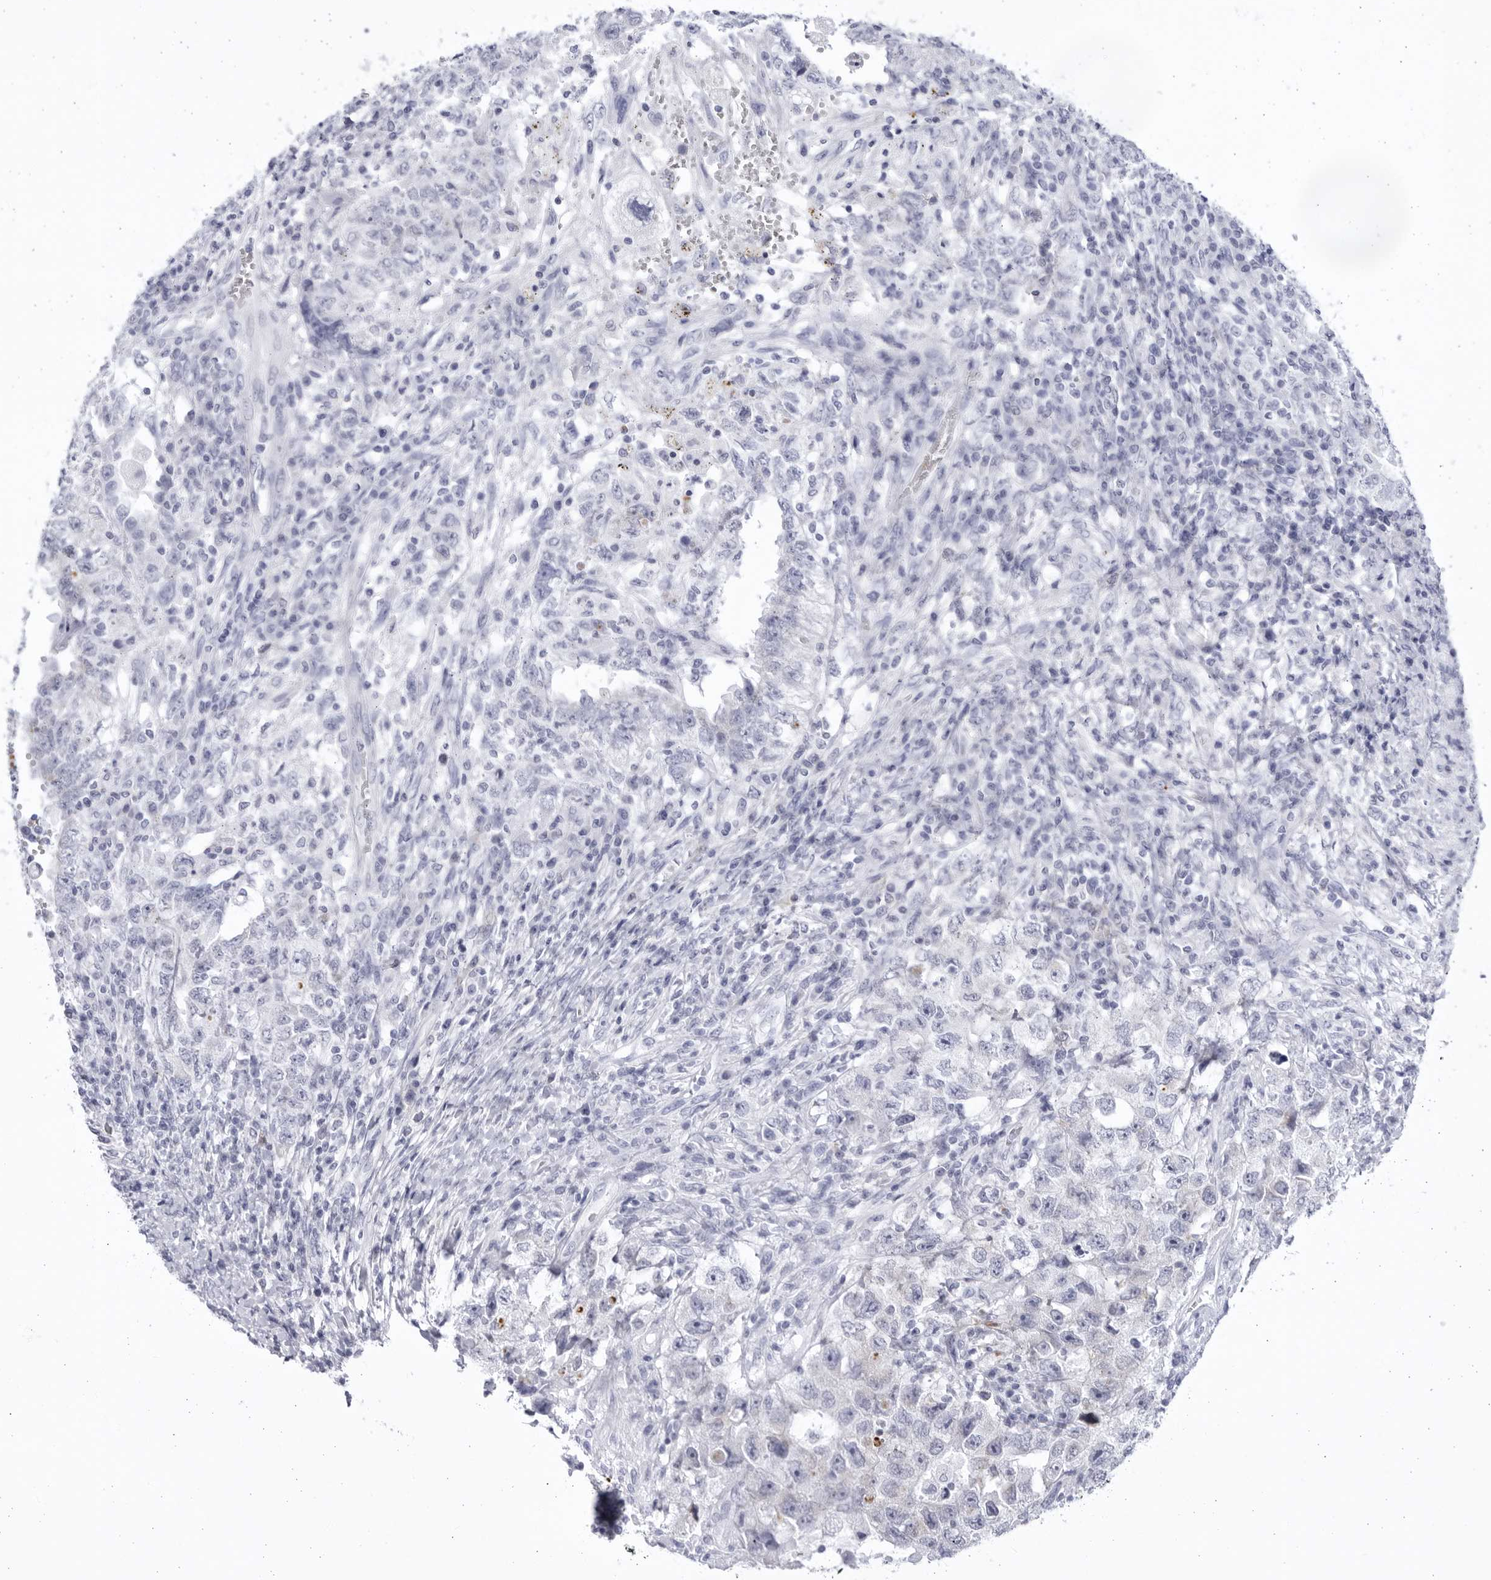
{"staining": {"intensity": "negative", "quantity": "none", "location": "none"}, "tissue": "testis cancer", "cell_type": "Tumor cells", "image_type": "cancer", "snomed": [{"axis": "morphology", "description": "Carcinoma, Embryonal, NOS"}, {"axis": "topography", "description": "Testis"}], "caption": "Tumor cells show no significant protein expression in testis embryonal carcinoma. (Stains: DAB IHC with hematoxylin counter stain, Microscopy: brightfield microscopy at high magnification).", "gene": "CCDC181", "patient": {"sex": "male", "age": 26}}